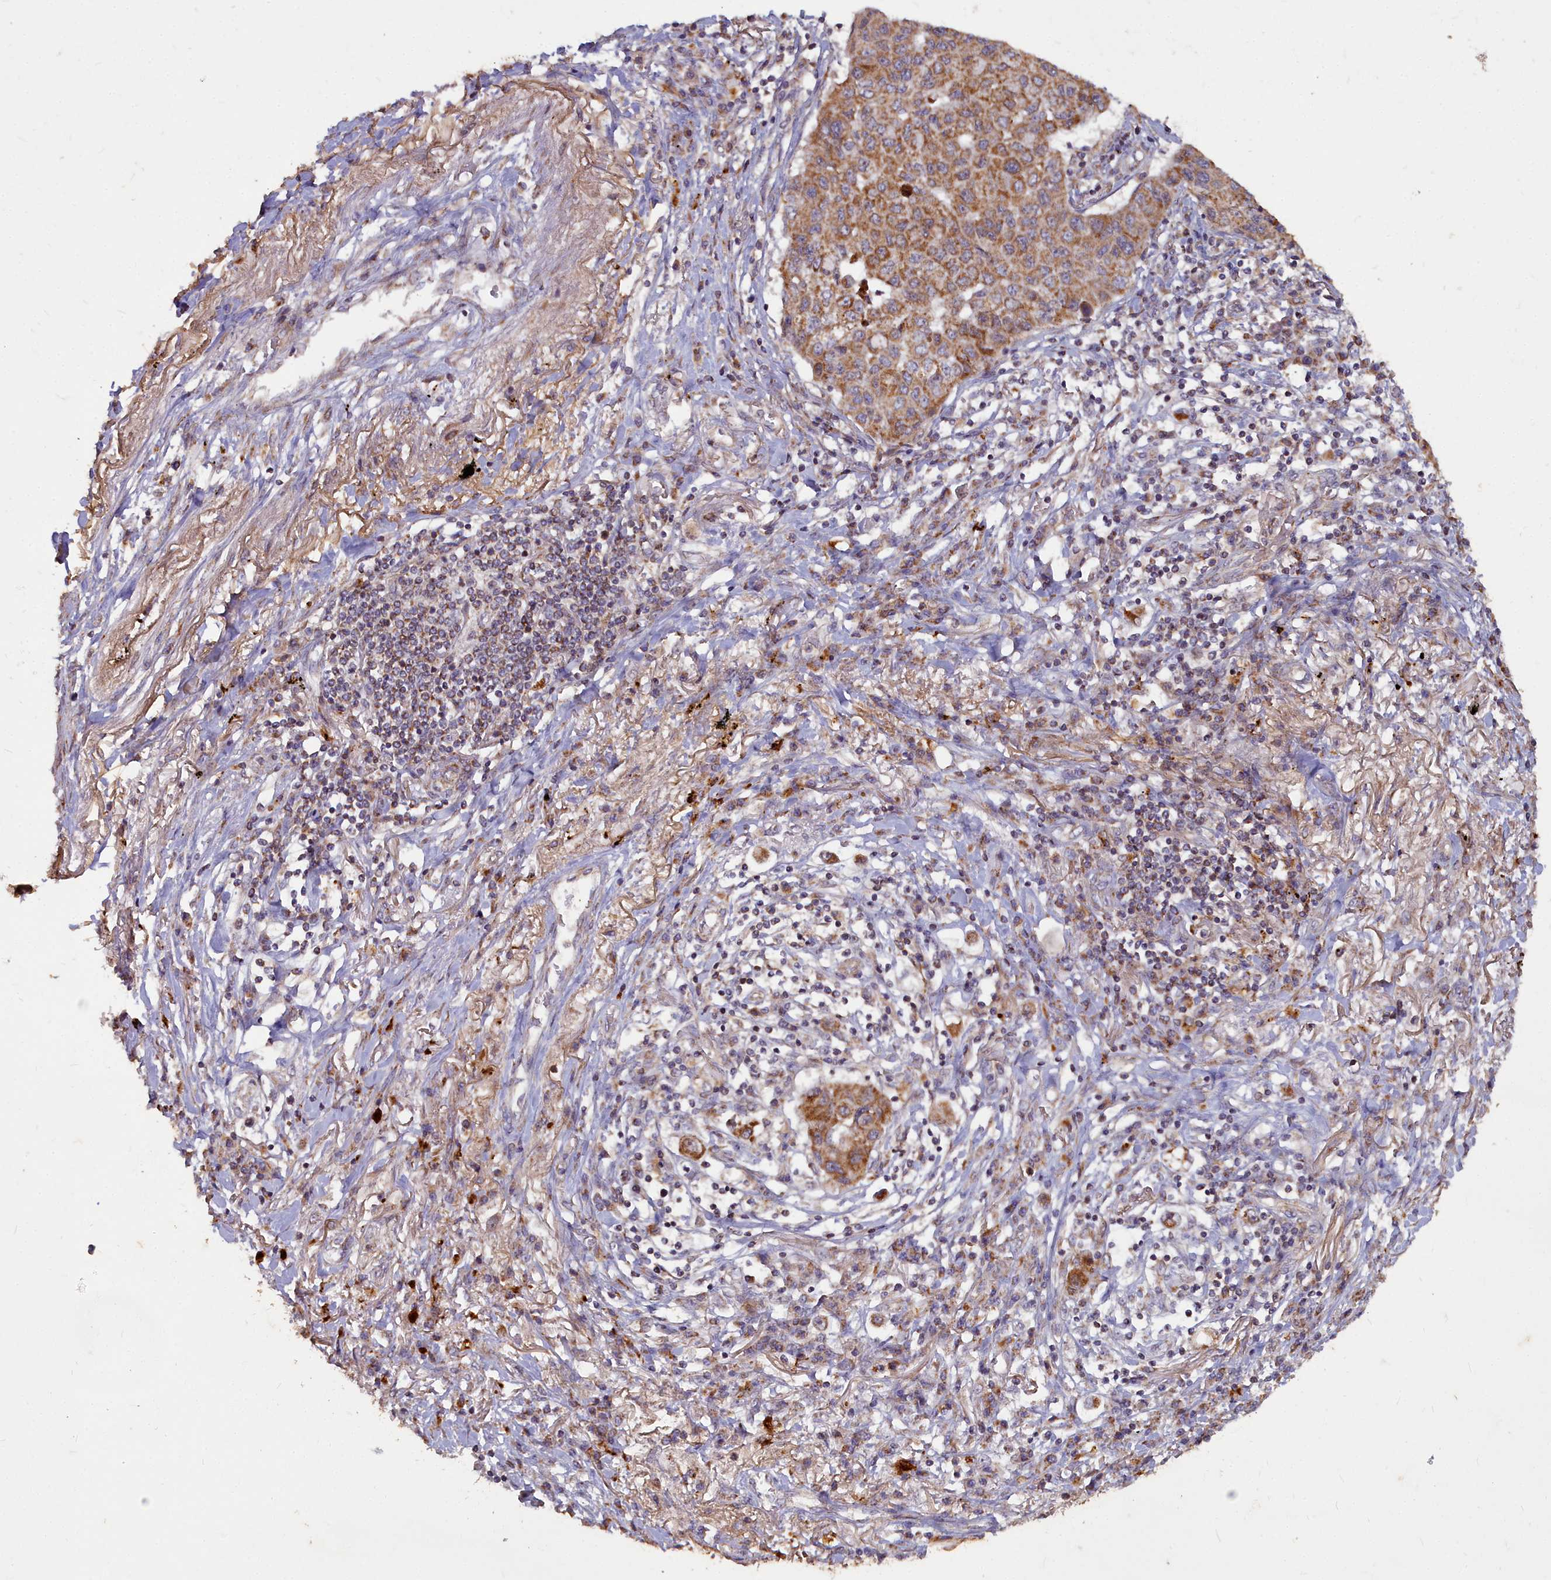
{"staining": {"intensity": "moderate", "quantity": ">75%", "location": "cytoplasmic/membranous"}, "tissue": "lung cancer", "cell_type": "Tumor cells", "image_type": "cancer", "snomed": [{"axis": "morphology", "description": "Squamous cell carcinoma, NOS"}, {"axis": "topography", "description": "Lung"}], "caption": "Immunohistochemistry (DAB) staining of human lung cancer shows moderate cytoplasmic/membranous protein expression in about >75% of tumor cells. (DAB = brown stain, brightfield microscopy at high magnification).", "gene": "COX11", "patient": {"sex": "male", "age": 74}}